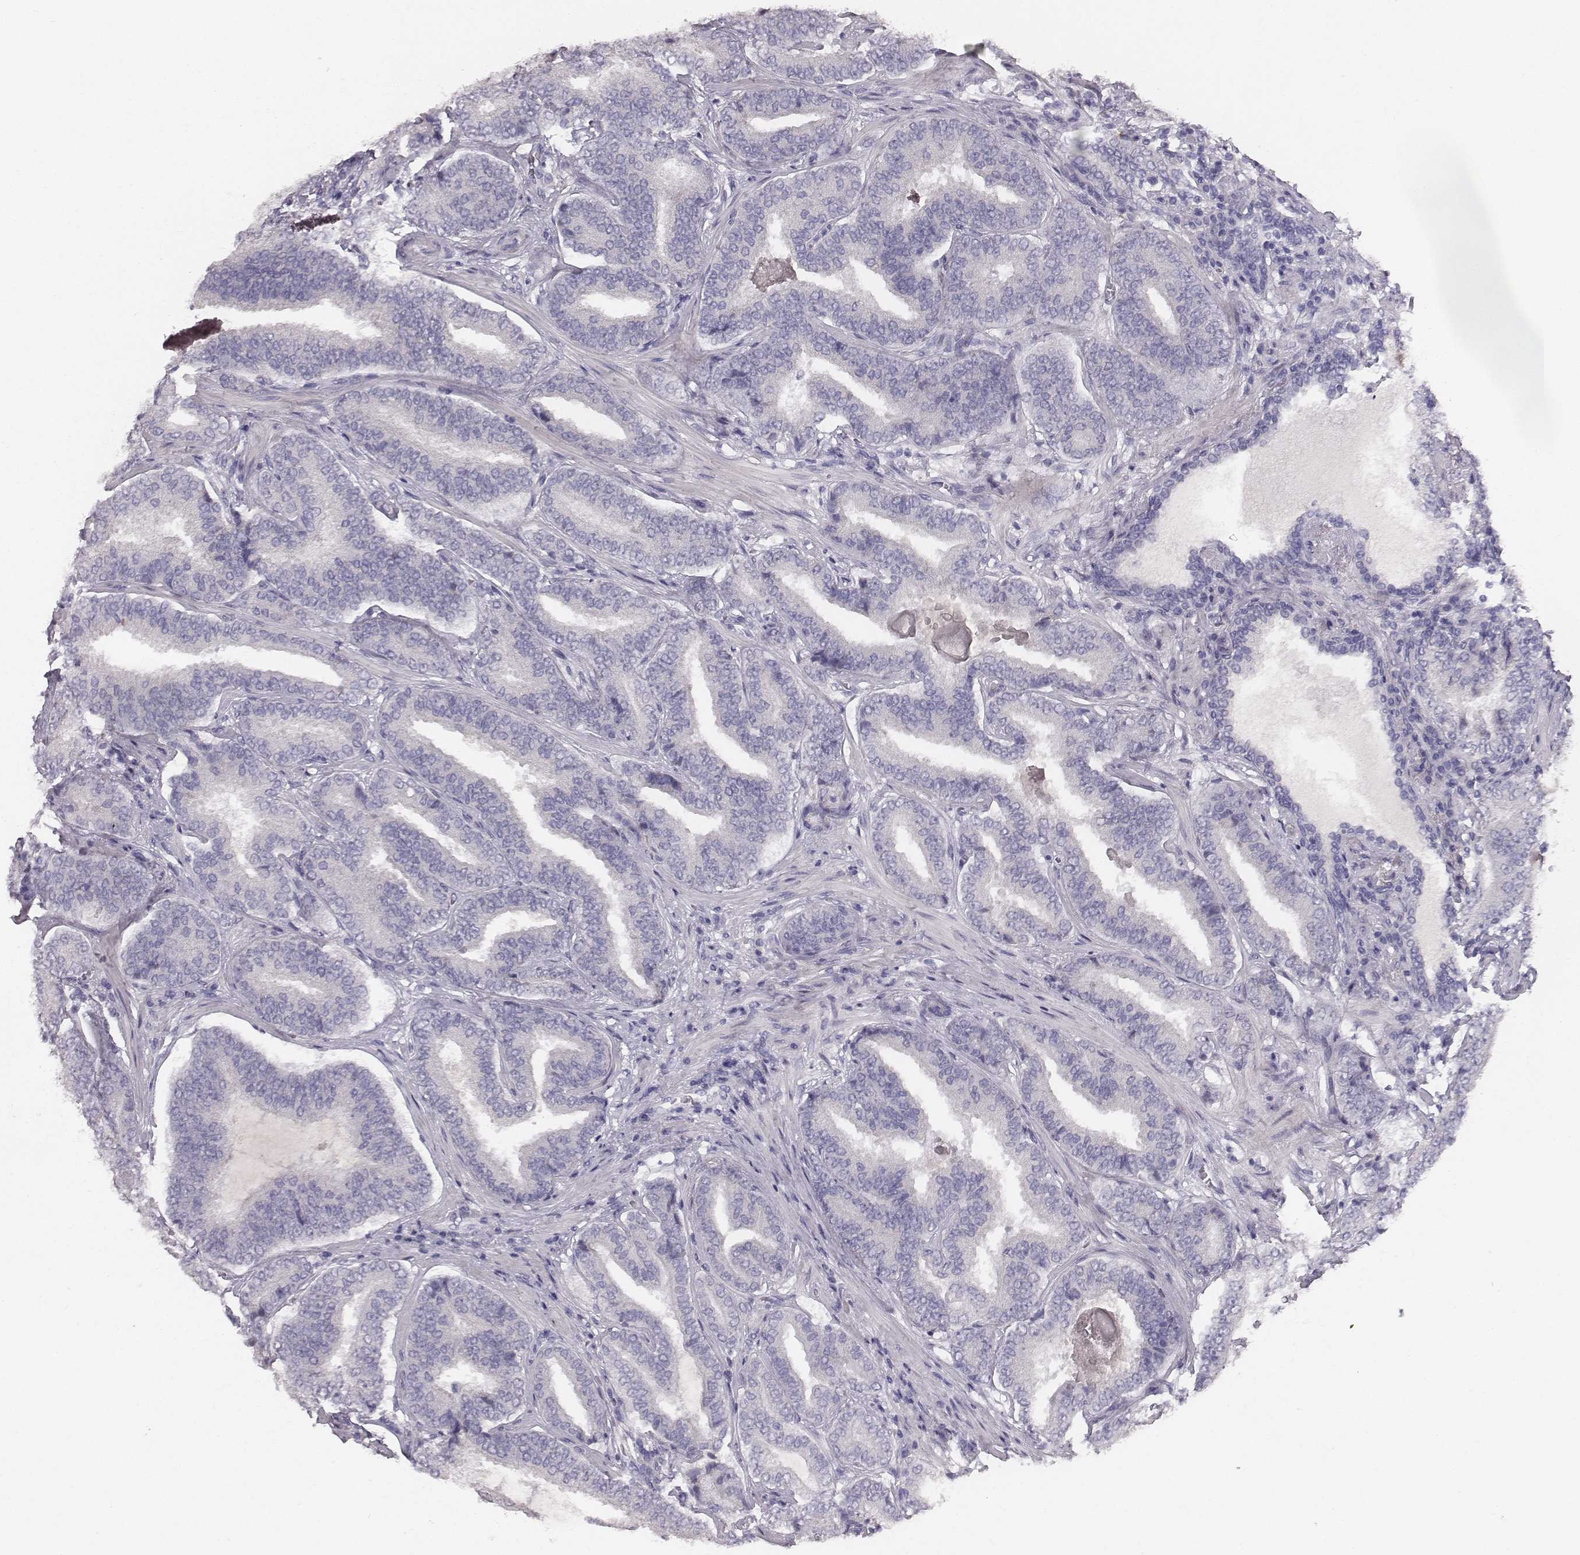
{"staining": {"intensity": "negative", "quantity": "none", "location": "none"}, "tissue": "prostate cancer", "cell_type": "Tumor cells", "image_type": "cancer", "snomed": [{"axis": "morphology", "description": "Adenocarcinoma, NOS"}, {"axis": "topography", "description": "Prostate"}], "caption": "Immunohistochemistry of prostate cancer (adenocarcinoma) exhibits no positivity in tumor cells. The staining is performed using DAB (3,3'-diaminobenzidine) brown chromogen with nuclei counter-stained in using hematoxylin.", "gene": "MYH6", "patient": {"sex": "male", "age": 64}}